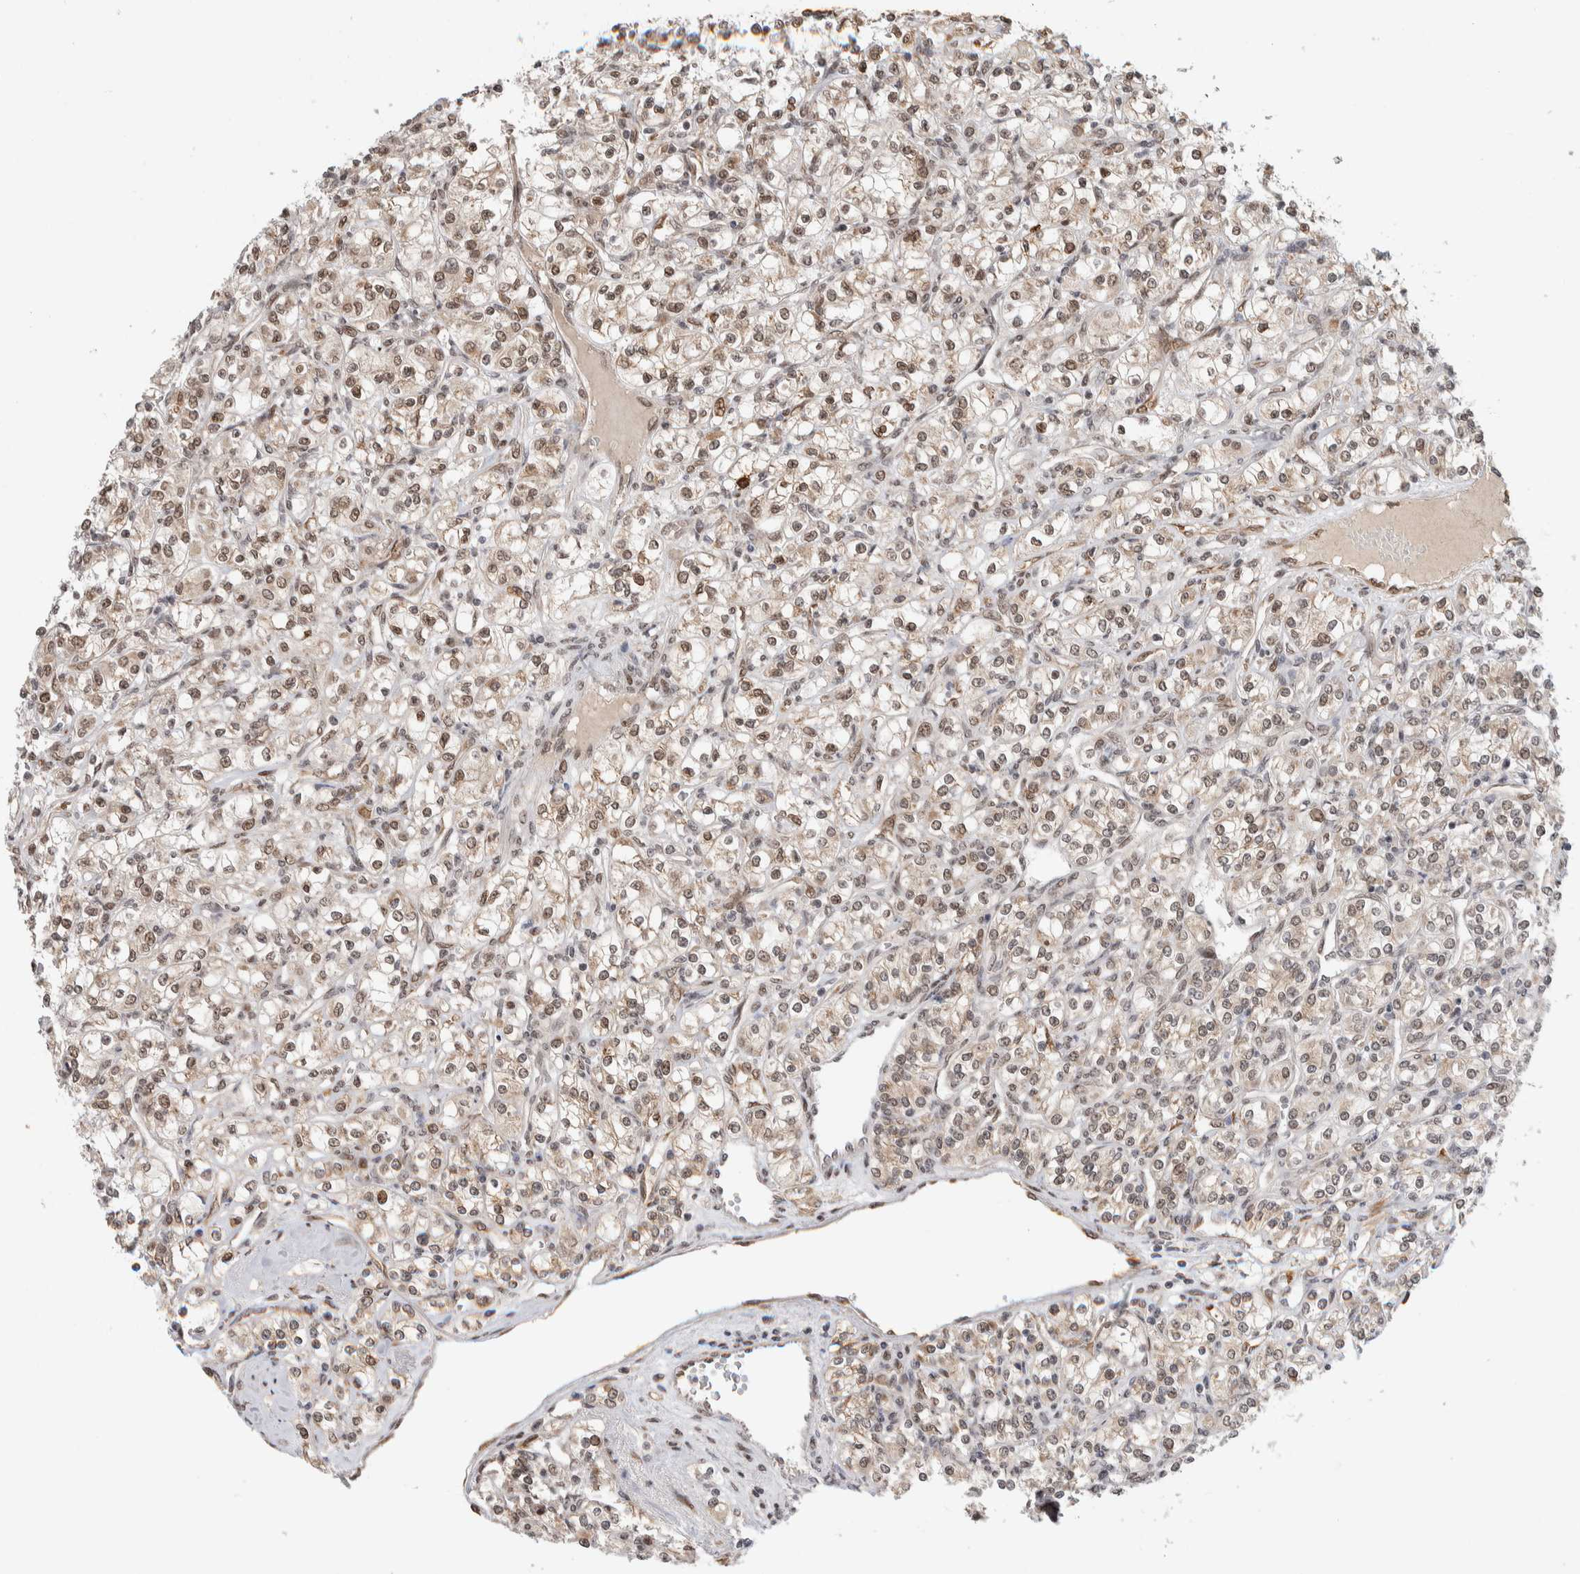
{"staining": {"intensity": "weak", "quantity": "25%-75%", "location": "cytoplasmic/membranous,nuclear"}, "tissue": "renal cancer", "cell_type": "Tumor cells", "image_type": "cancer", "snomed": [{"axis": "morphology", "description": "Adenocarcinoma, NOS"}, {"axis": "topography", "description": "Kidney"}], "caption": "Renal adenocarcinoma stained for a protein demonstrates weak cytoplasmic/membranous and nuclear positivity in tumor cells.", "gene": "TNRC18", "patient": {"sex": "male", "age": 77}}